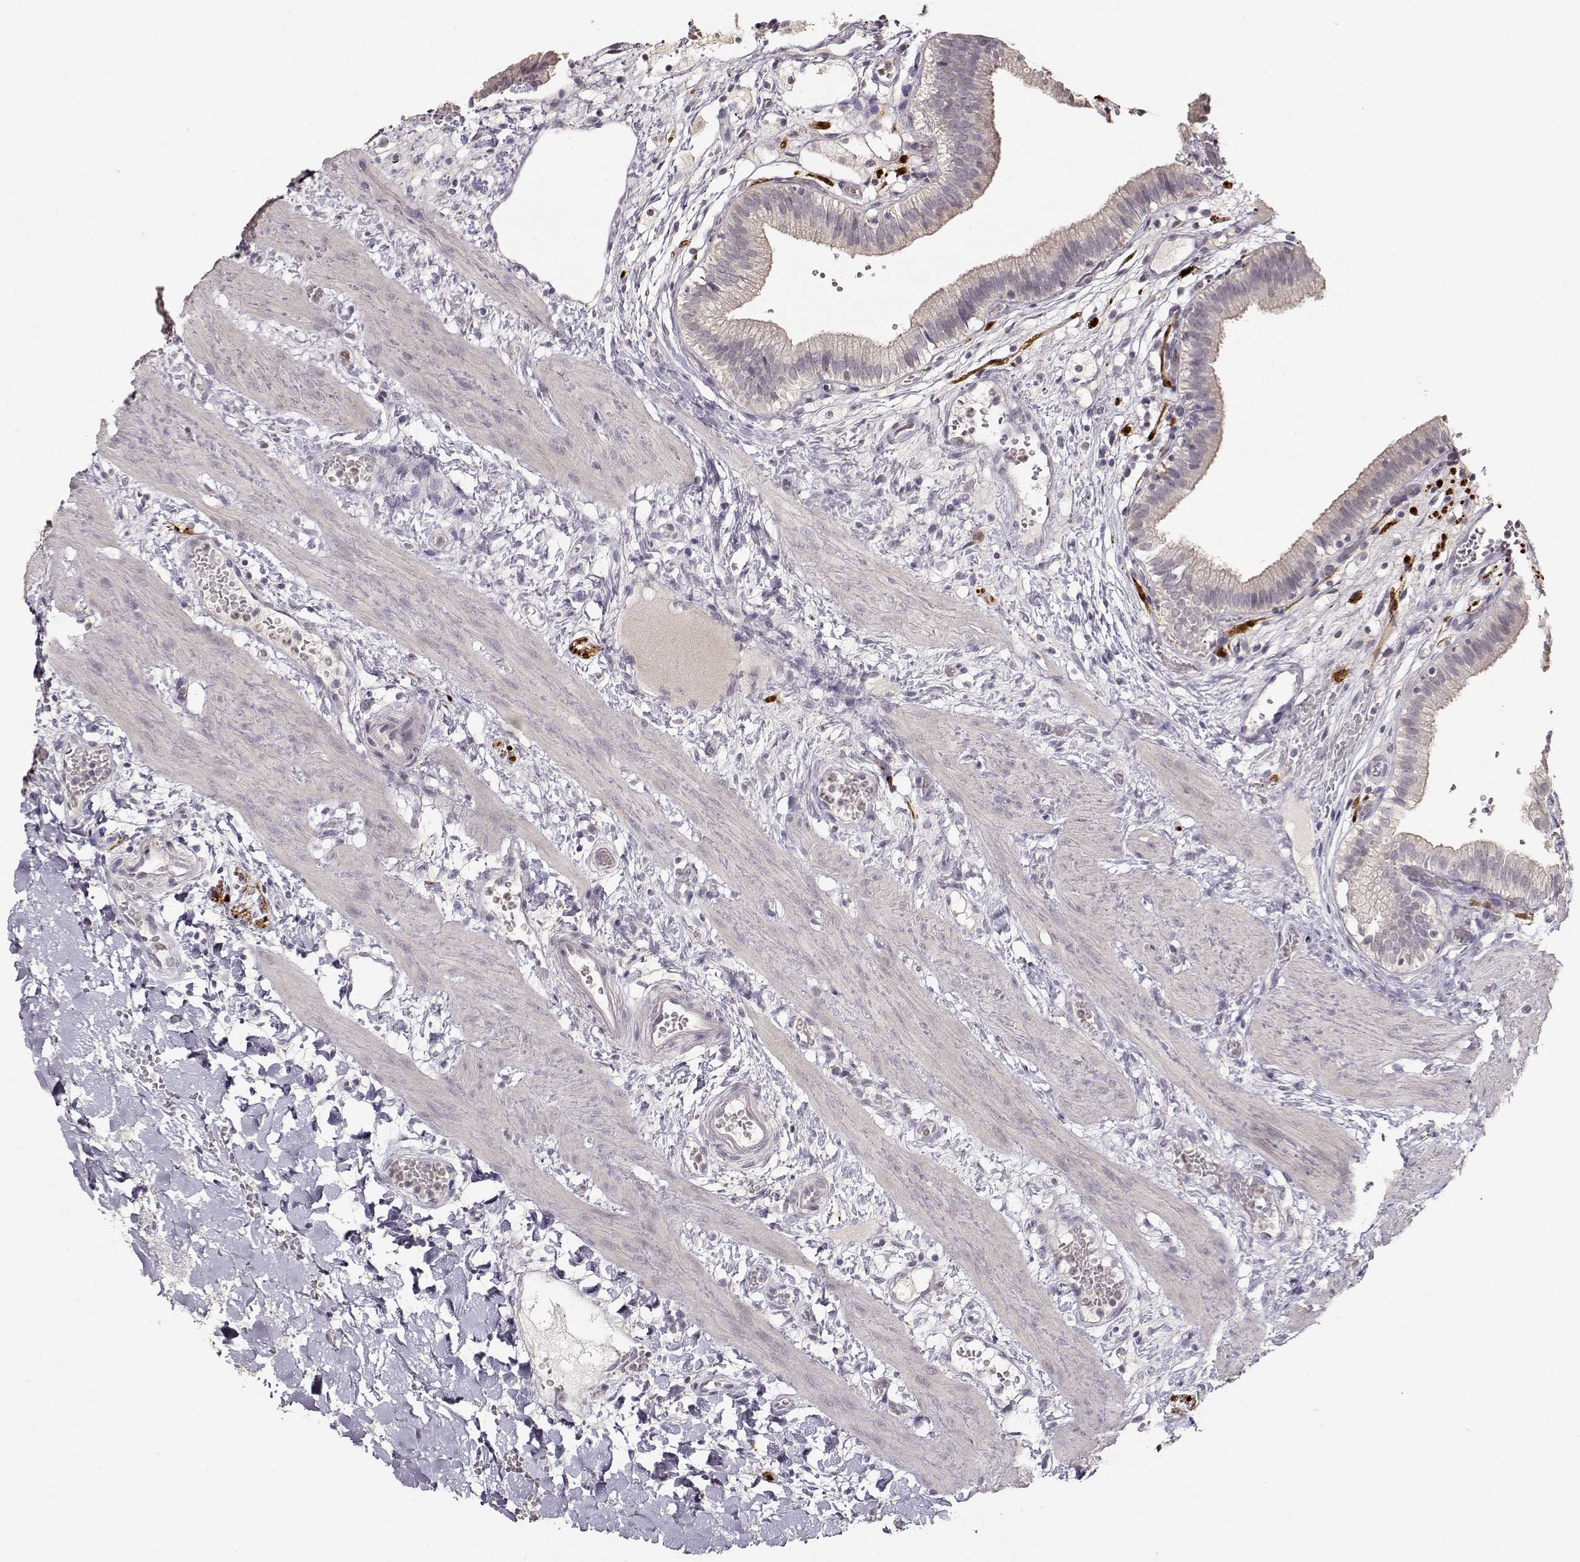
{"staining": {"intensity": "negative", "quantity": "none", "location": "none"}, "tissue": "gallbladder", "cell_type": "Glandular cells", "image_type": "normal", "snomed": [{"axis": "morphology", "description": "Normal tissue, NOS"}, {"axis": "topography", "description": "Gallbladder"}], "caption": "Immunohistochemistry micrograph of benign human gallbladder stained for a protein (brown), which exhibits no expression in glandular cells. Nuclei are stained in blue.", "gene": "S100B", "patient": {"sex": "female", "age": 24}}